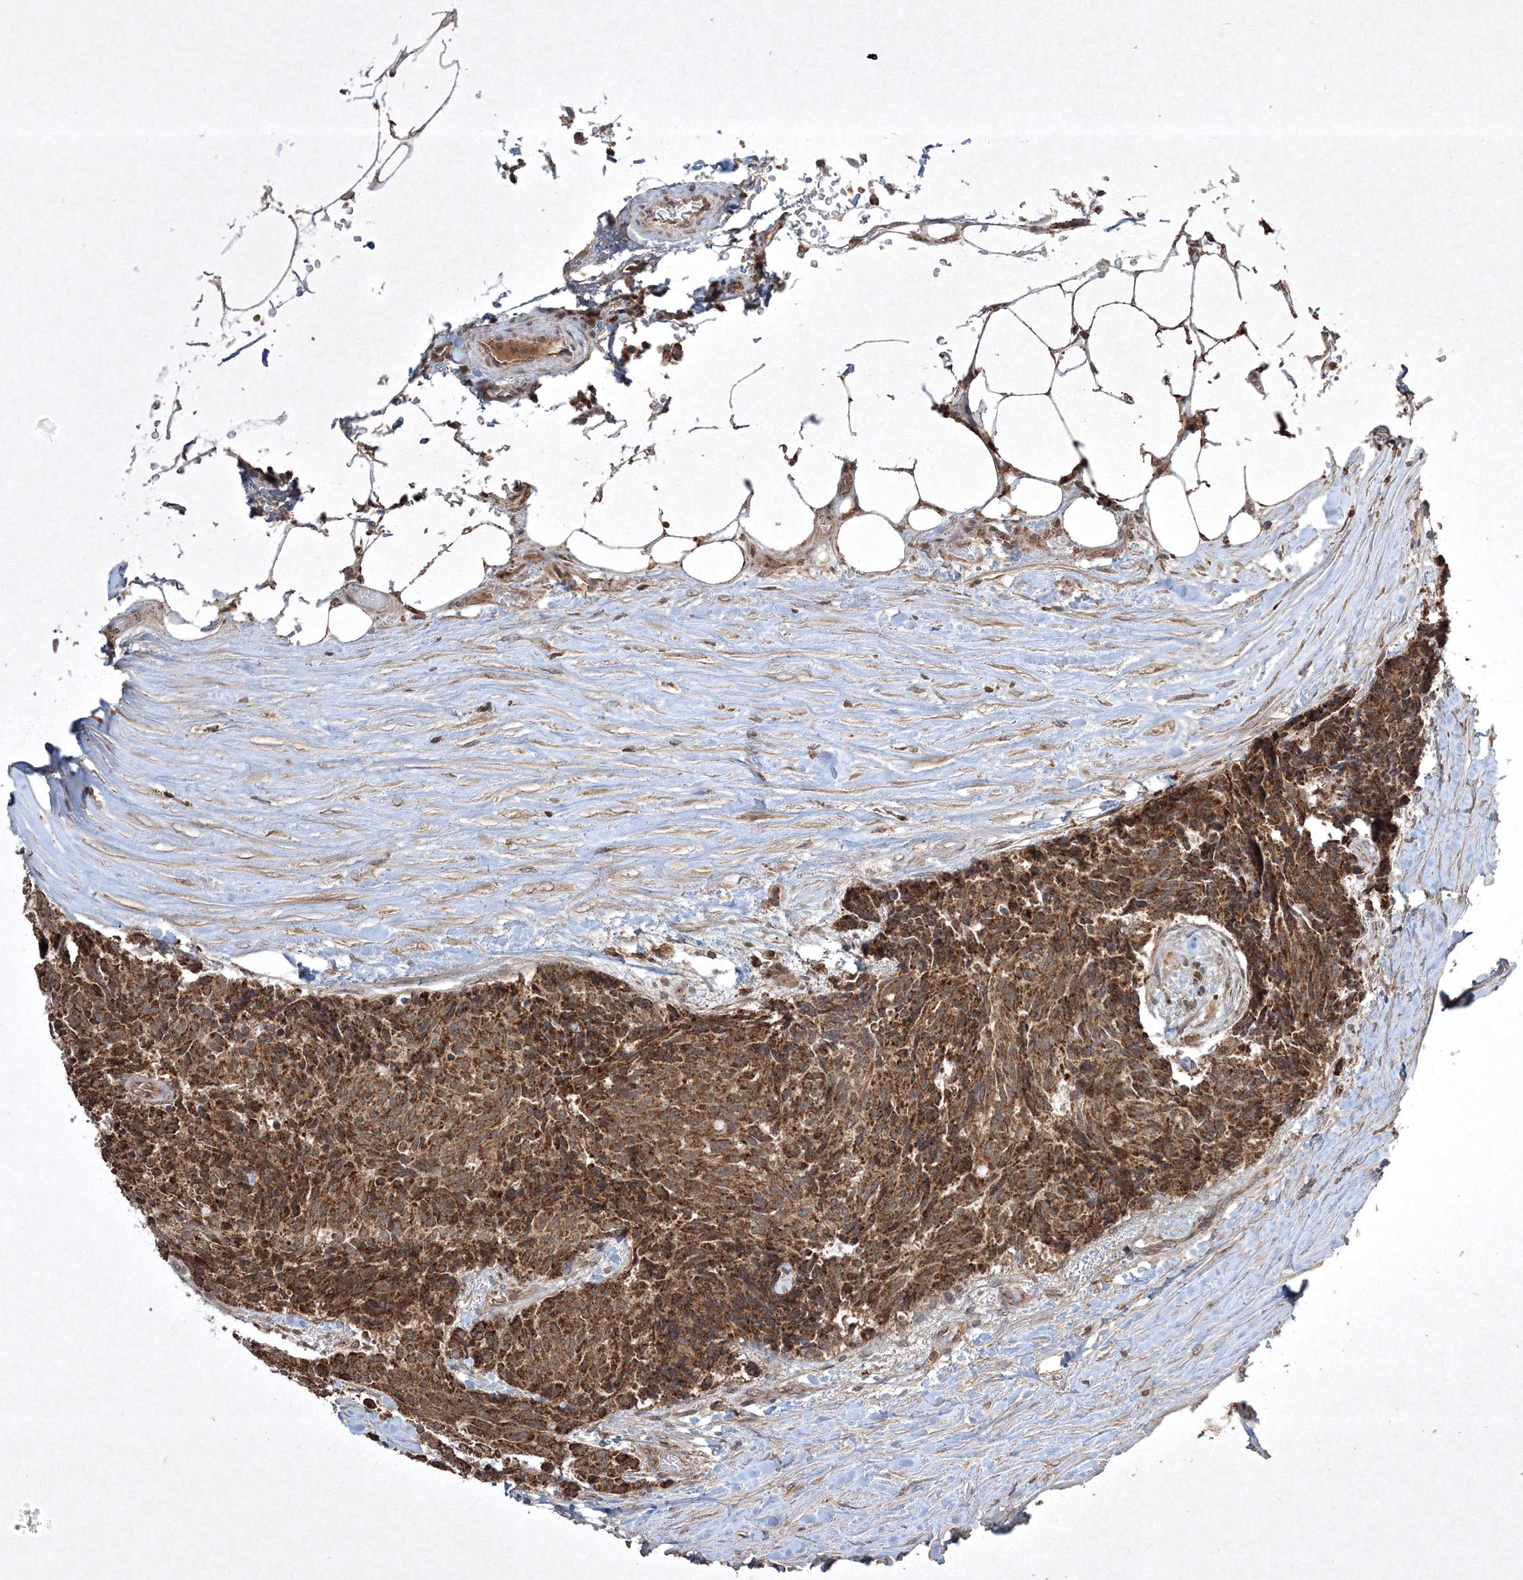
{"staining": {"intensity": "strong", "quantity": ">75%", "location": "cytoplasmic/membranous"}, "tissue": "carcinoid", "cell_type": "Tumor cells", "image_type": "cancer", "snomed": [{"axis": "morphology", "description": "Carcinoid, malignant, NOS"}, {"axis": "topography", "description": "Pancreas"}], "caption": "IHC micrograph of neoplastic tissue: human malignant carcinoid stained using IHC reveals high levels of strong protein expression localized specifically in the cytoplasmic/membranous of tumor cells, appearing as a cytoplasmic/membranous brown color.", "gene": "PLTP", "patient": {"sex": "female", "age": 54}}